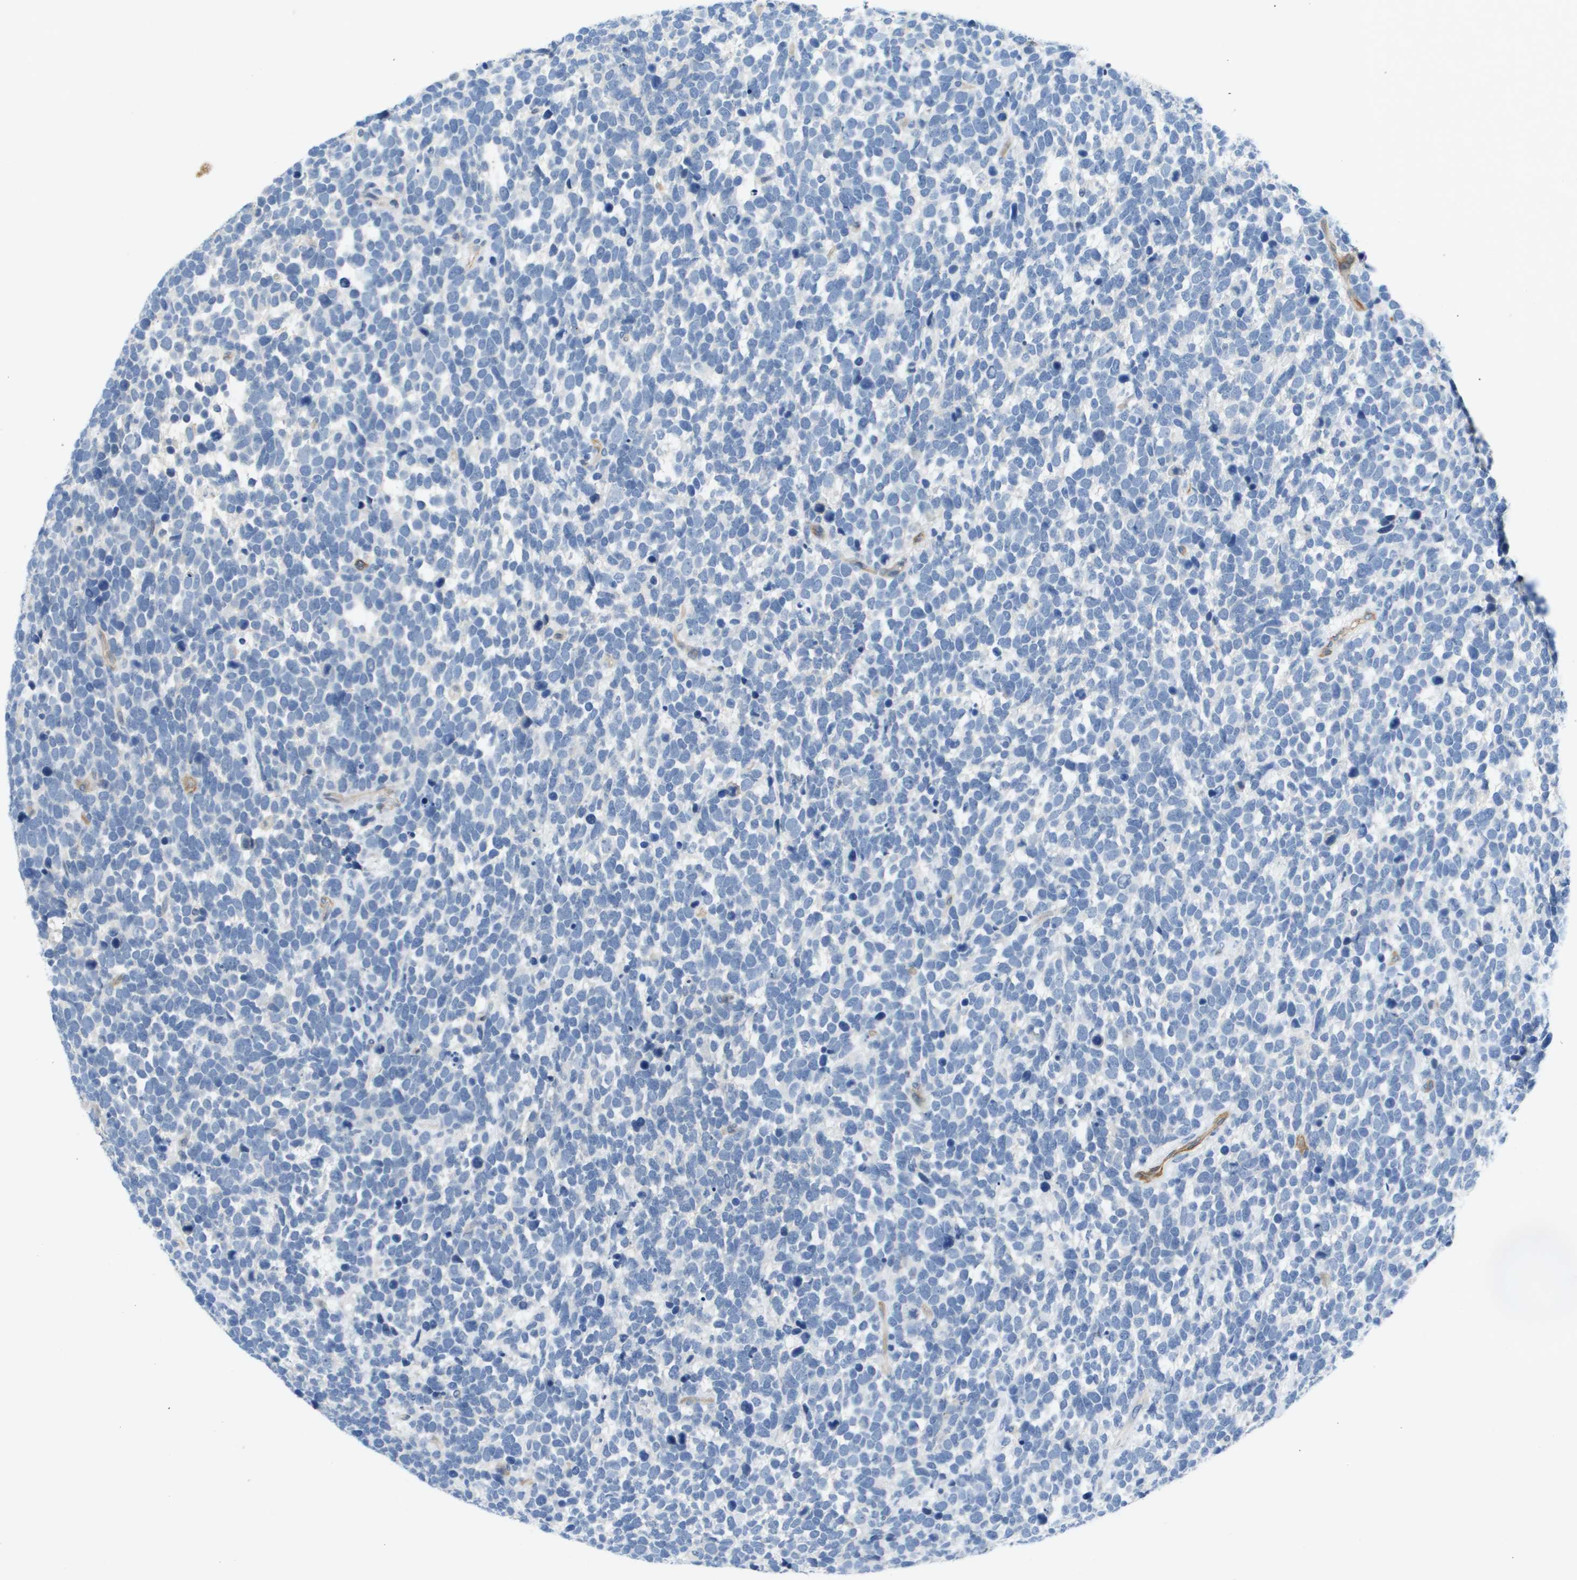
{"staining": {"intensity": "negative", "quantity": "none", "location": "none"}, "tissue": "urothelial cancer", "cell_type": "Tumor cells", "image_type": "cancer", "snomed": [{"axis": "morphology", "description": "Urothelial carcinoma, High grade"}, {"axis": "topography", "description": "Urinary bladder"}], "caption": "Tumor cells show no significant protein expression in urothelial cancer.", "gene": "ITGA6", "patient": {"sex": "female", "age": 82}}